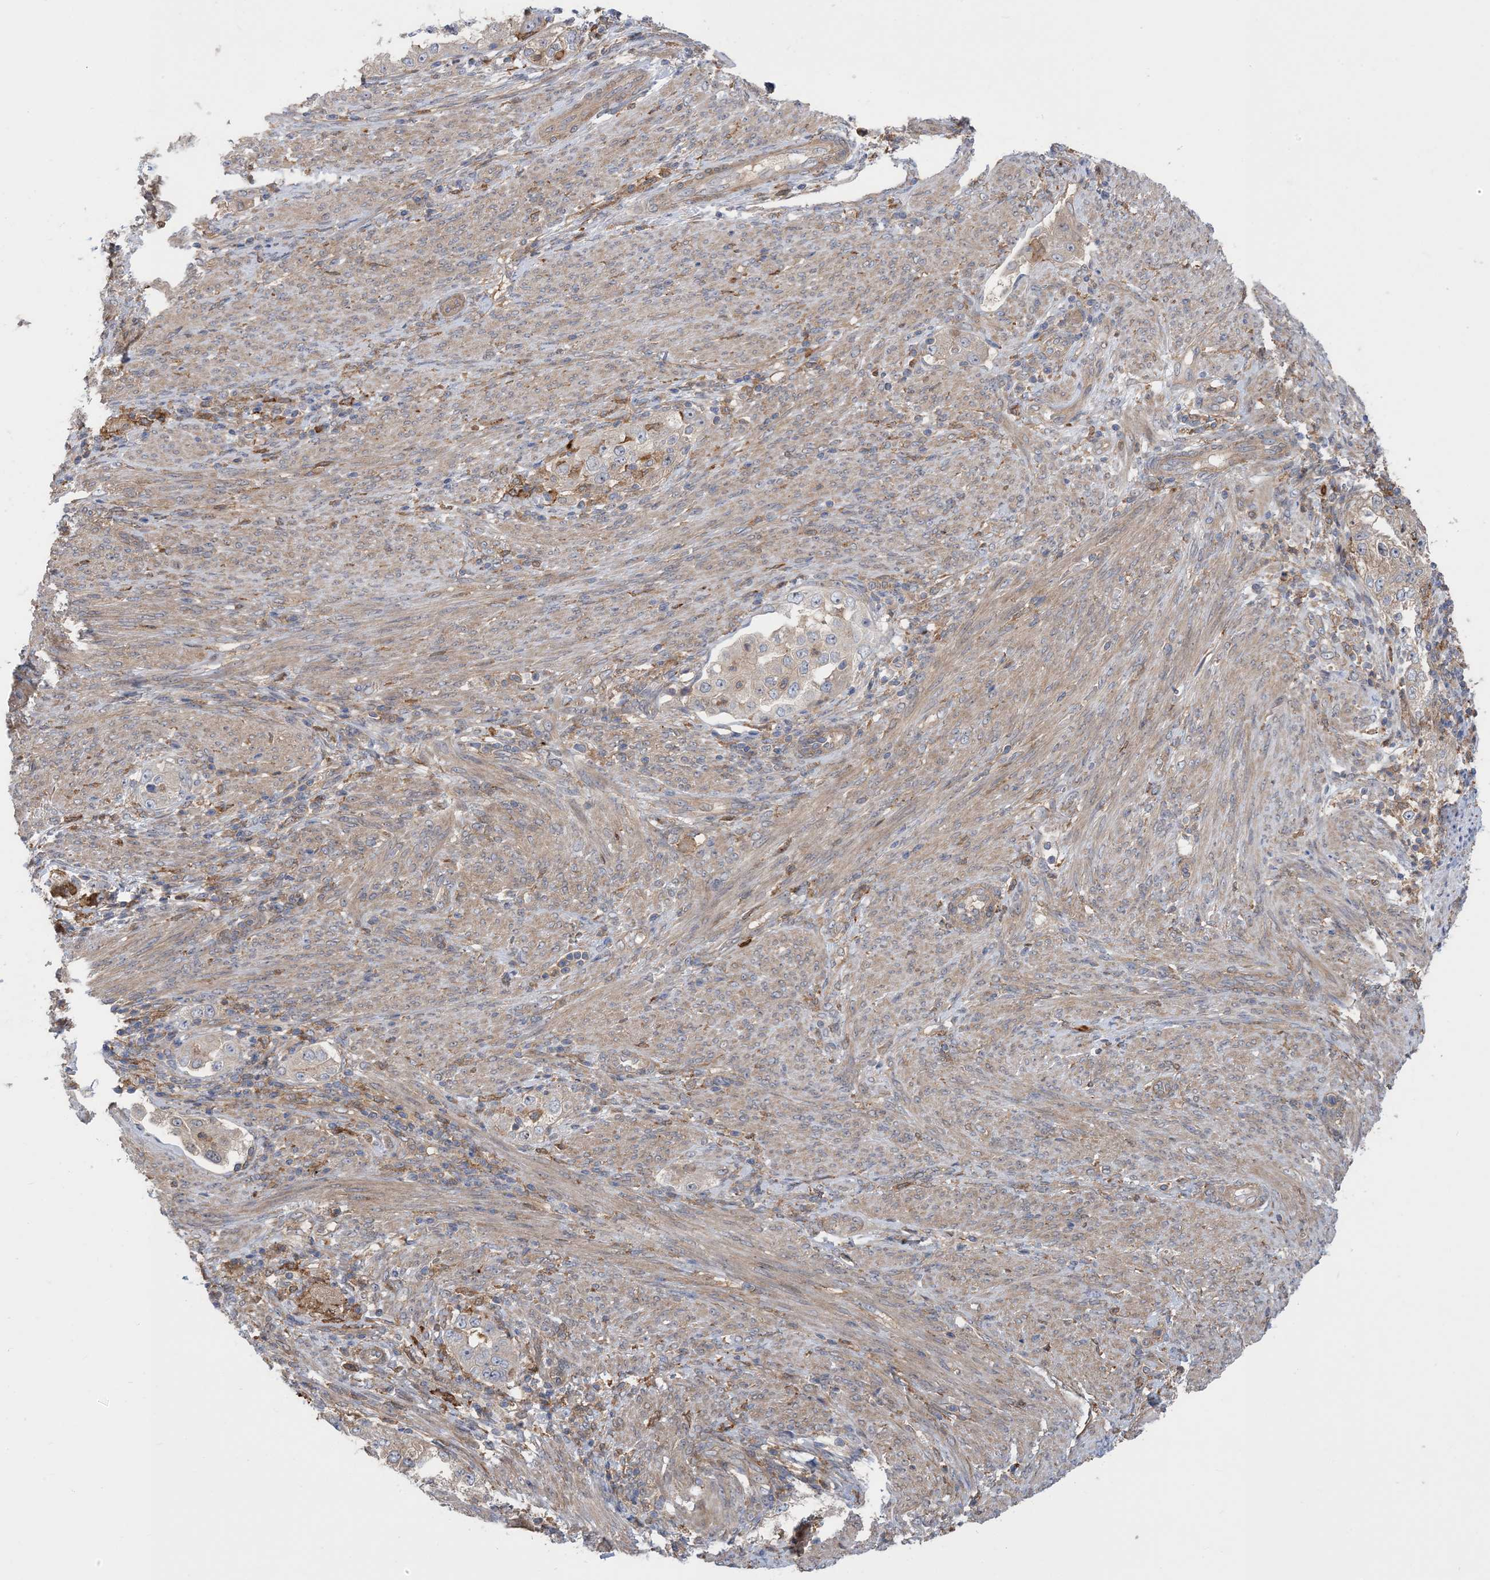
{"staining": {"intensity": "negative", "quantity": "none", "location": "none"}, "tissue": "endometrial cancer", "cell_type": "Tumor cells", "image_type": "cancer", "snomed": [{"axis": "morphology", "description": "Adenocarcinoma, NOS"}, {"axis": "topography", "description": "Endometrium"}], "caption": "Tumor cells show no significant expression in endometrial cancer.", "gene": "HS1BP3", "patient": {"sex": "female", "age": 85}}